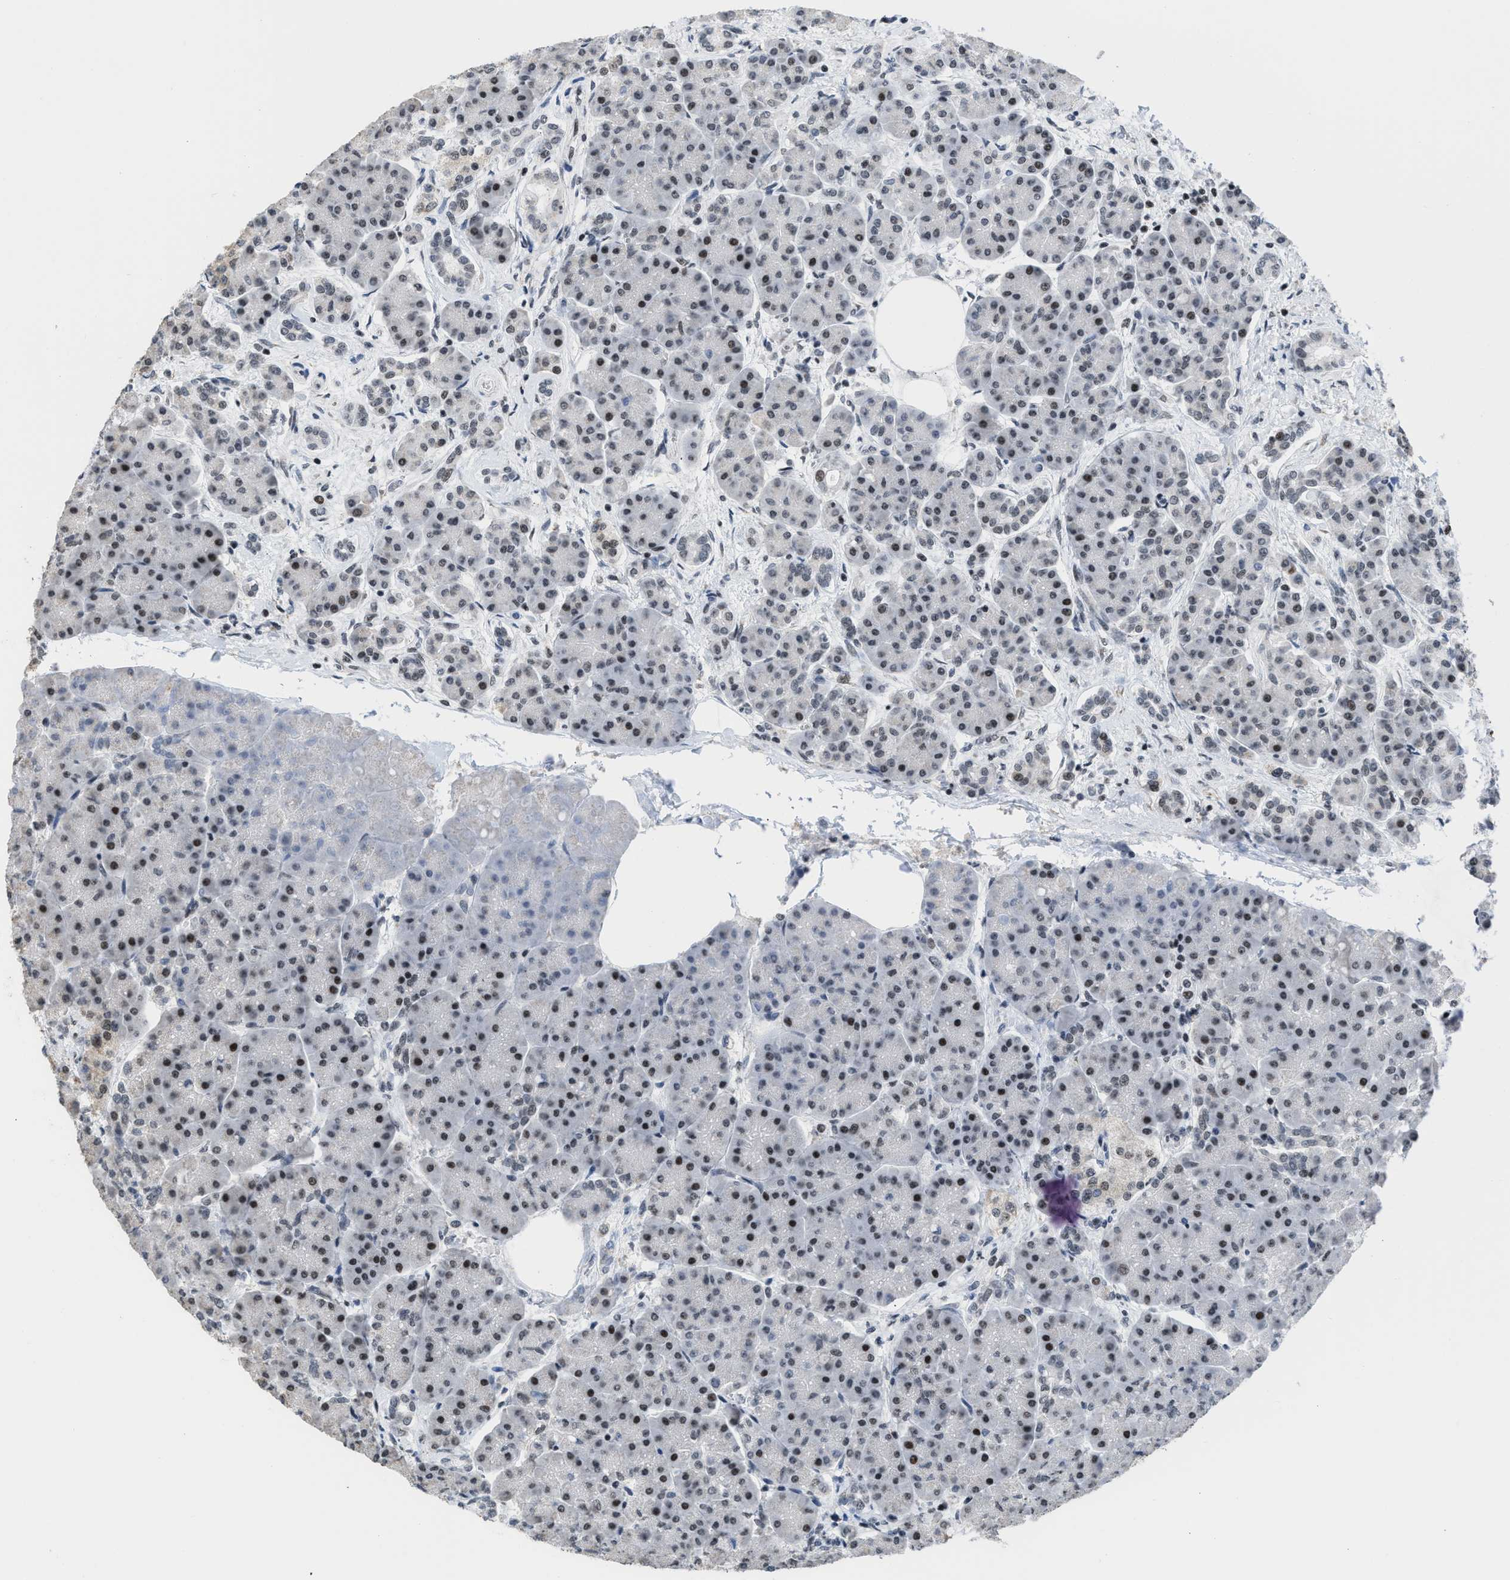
{"staining": {"intensity": "strong", "quantity": ">75%", "location": "nuclear"}, "tissue": "pancreas", "cell_type": "Exocrine glandular cells", "image_type": "normal", "snomed": [{"axis": "morphology", "description": "Normal tissue, NOS"}, {"axis": "topography", "description": "Pancreas"}], "caption": "Protein expression analysis of benign pancreas displays strong nuclear expression in about >75% of exocrine glandular cells.", "gene": "TERF2IP", "patient": {"sex": "female", "age": 70}}